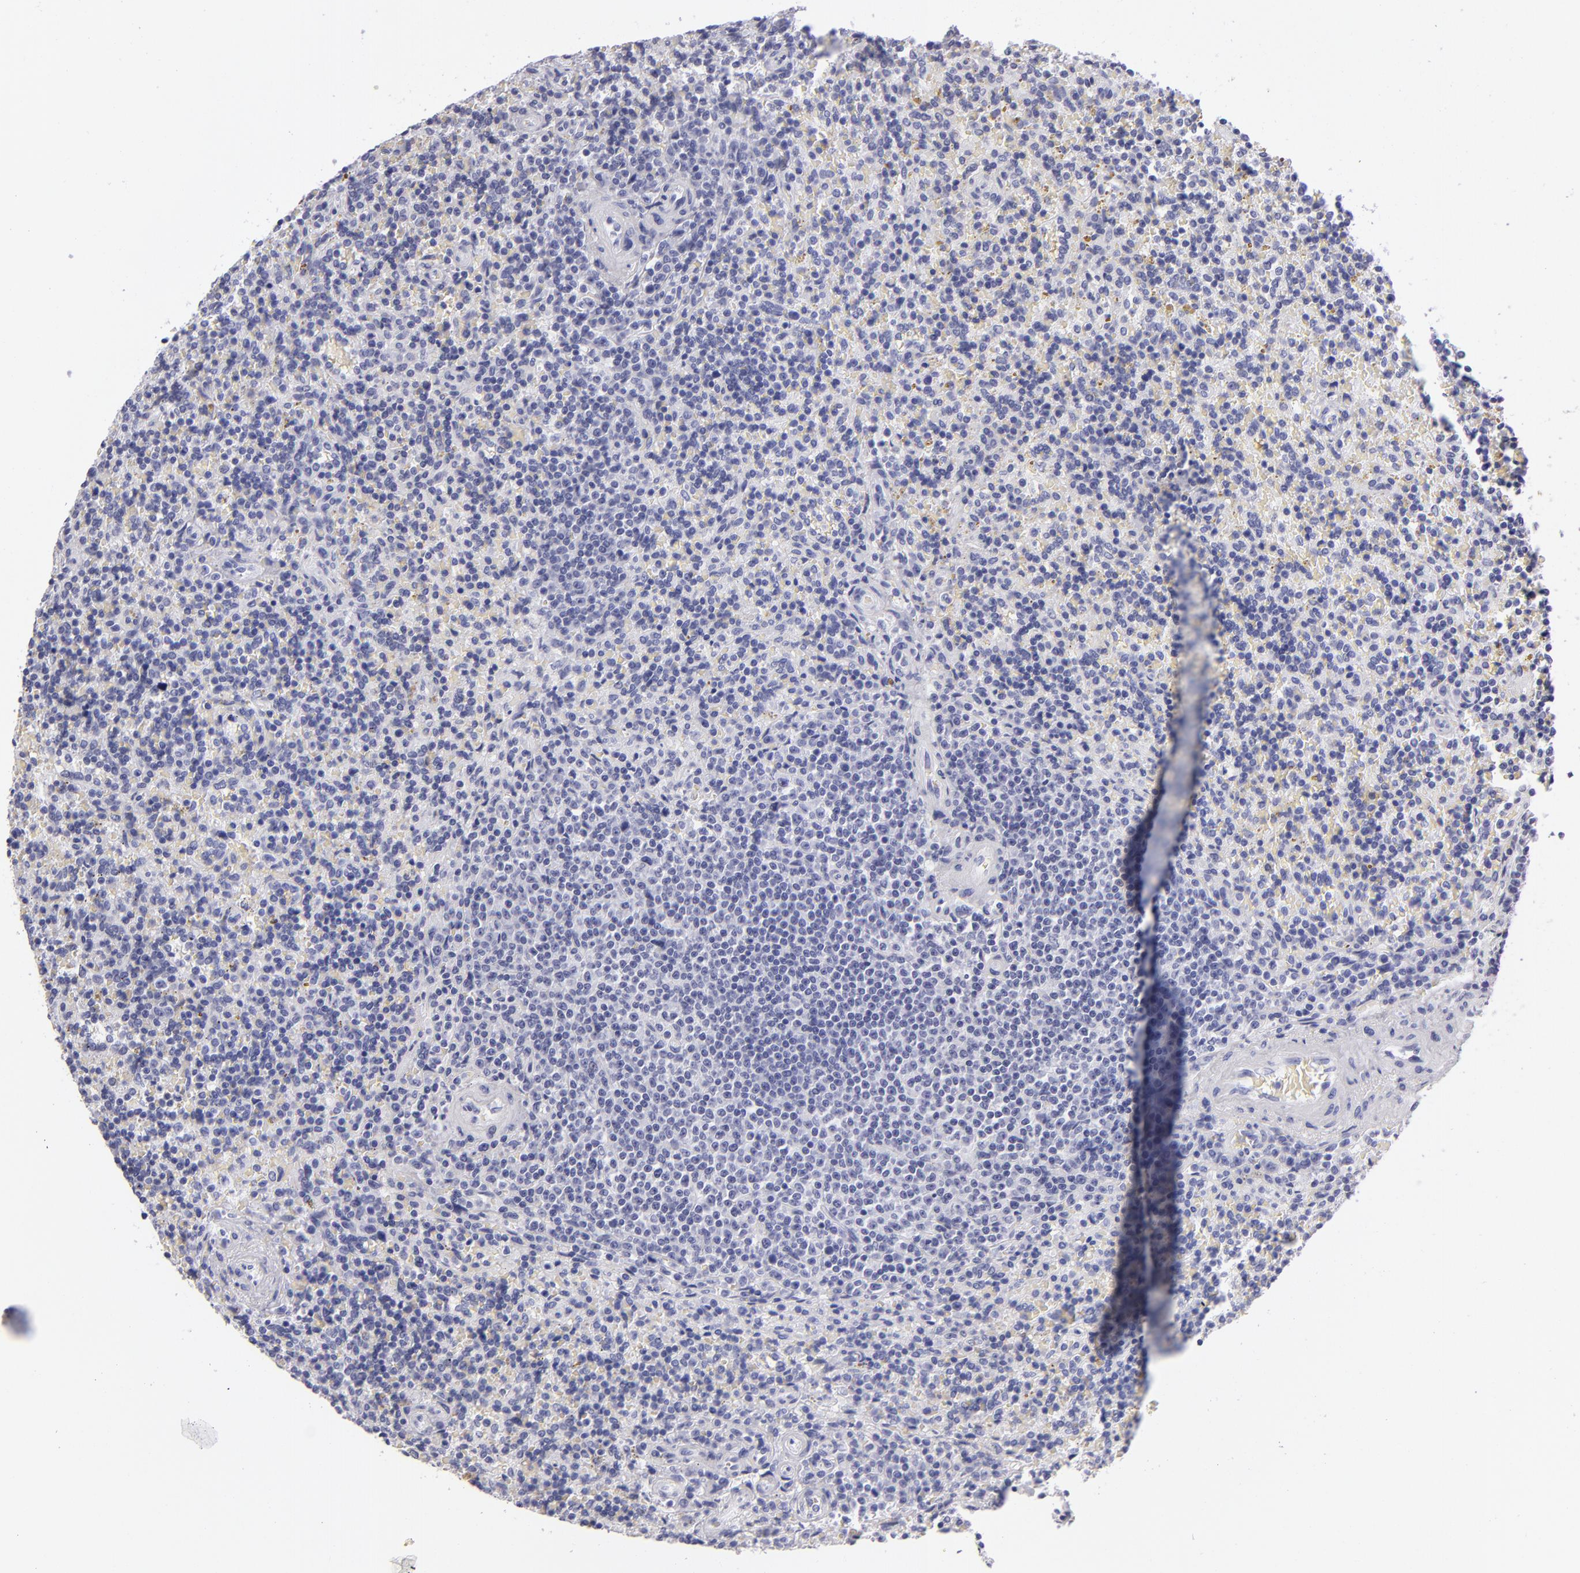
{"staining": {"intensity": "negative", "quantity": "none", "location": "none"}, "tissue": "lymphoma", "cell_type": "Tumor cells", "image_type": "cancer", "snomed": [{"axis": "morphology", "description": "Malignant lymphoma, non-Hodgkin's type, Low grade"}, {"axis": "topography", "description": "Spleen"}], "caption": "Low-grade malignant lymphoma, non-Hodgkin's type was stained to show a protein in brown. There is no significant staining in tumor cells. The staining is performed using DAB (3,3'-diaminobenzidine) brown chromogen with nuclei counter-stained in using hematoxylin.", "gene": "VIL1", "patient": {"sex": "male", "age": 67}}